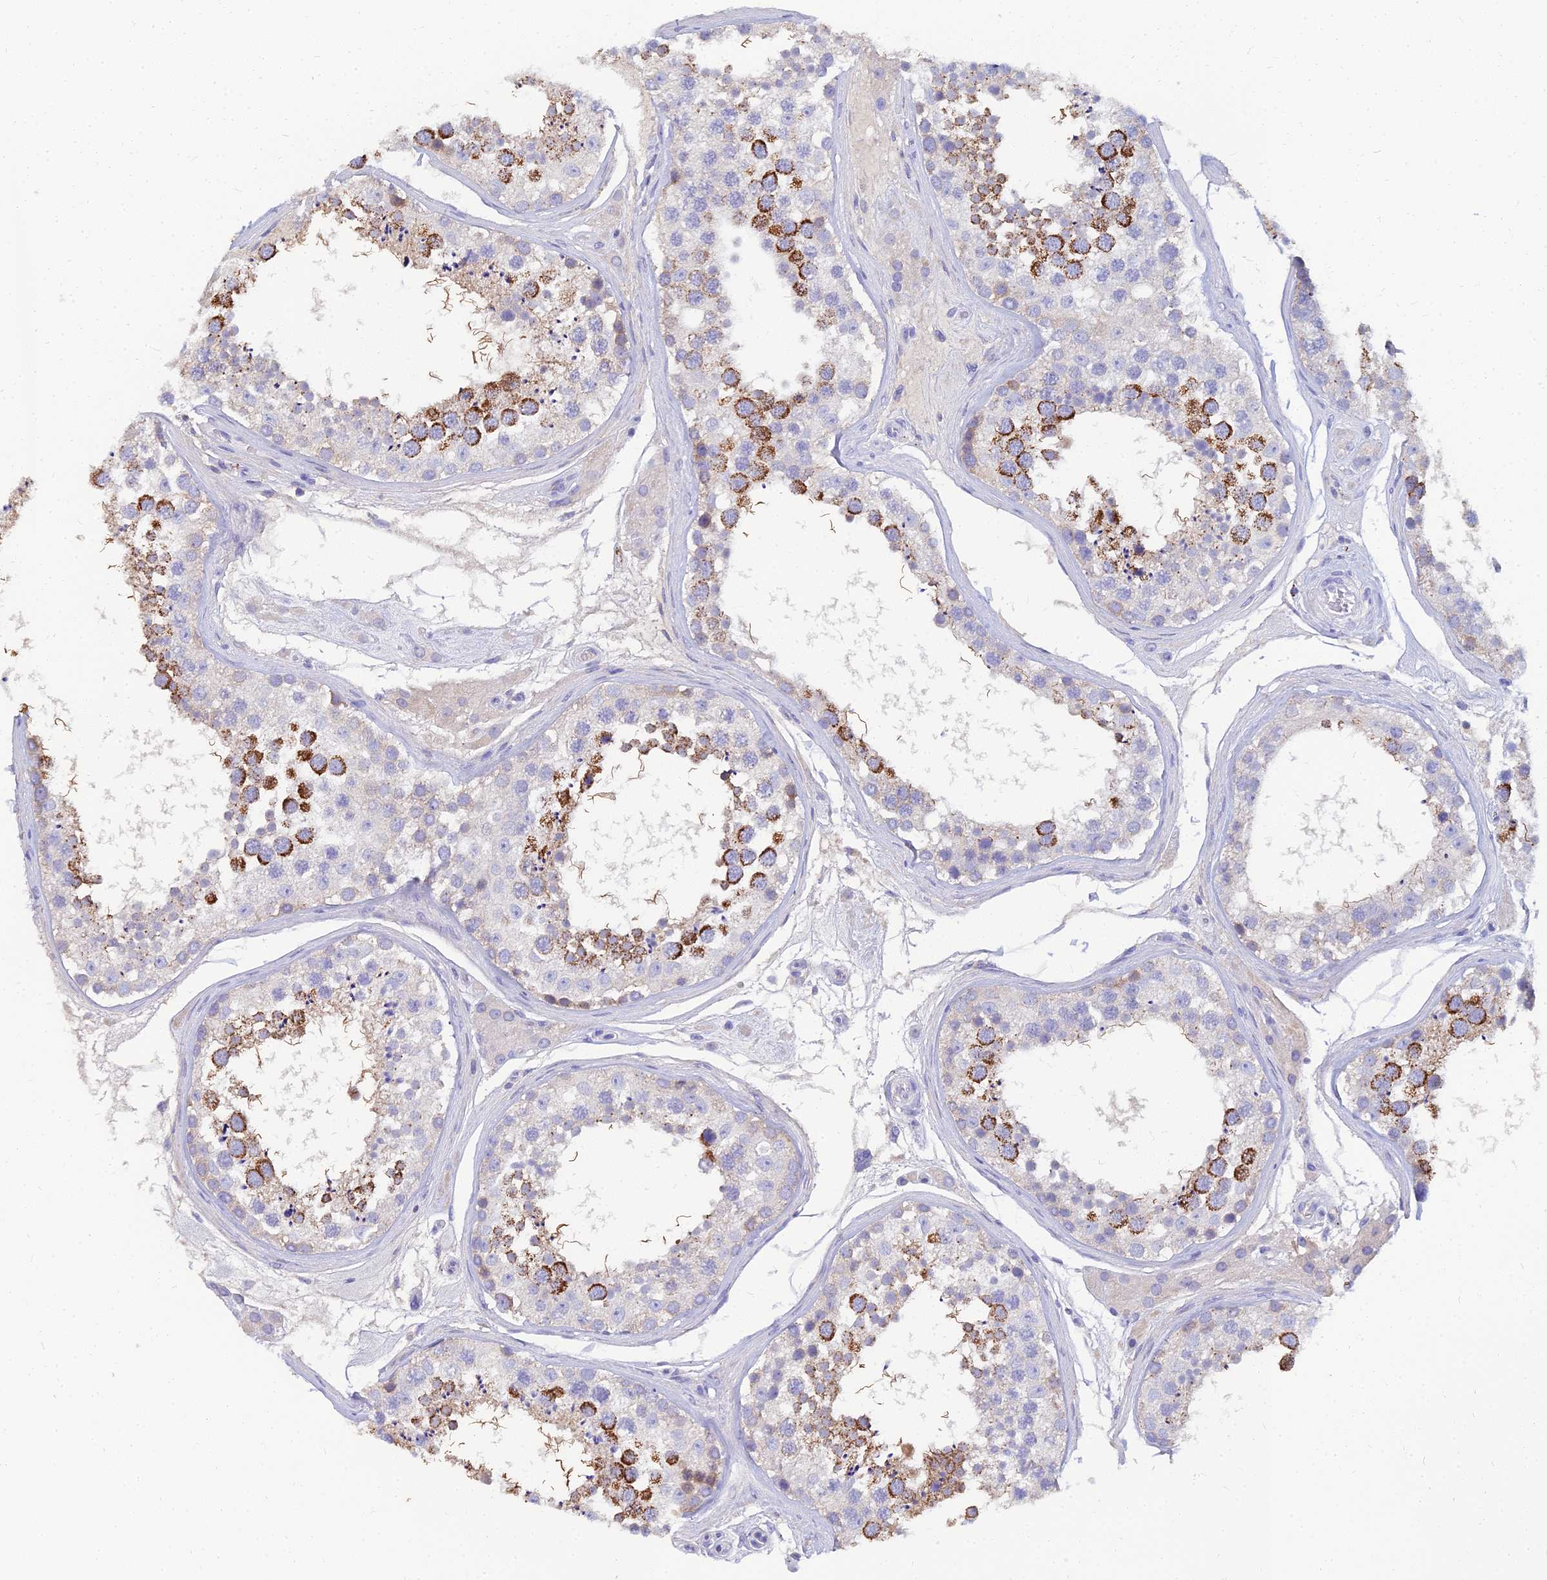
{"staining": {"intensity": "strong", "quantity": "<25%", "location": "cytoplasmic/membranous"}, "tissue": "testis", "cell_type": "Cells in seminiferous ducts", "image_type": "normal", "snomed": [{"axis": "morphology", "description": "Normal tissue, NOS"}, {"axis": "topography", "description": "Testis"}], "caption": "A micrograph of human testis stained for a protein displays strong cytoplasmic/membranous brown staining in cells in seminiferous ducts. The protein is shown in brown color, while the nuclei are stained blue.", "gene": "NPY", "patient": {"sex": "male", "age": 46}}